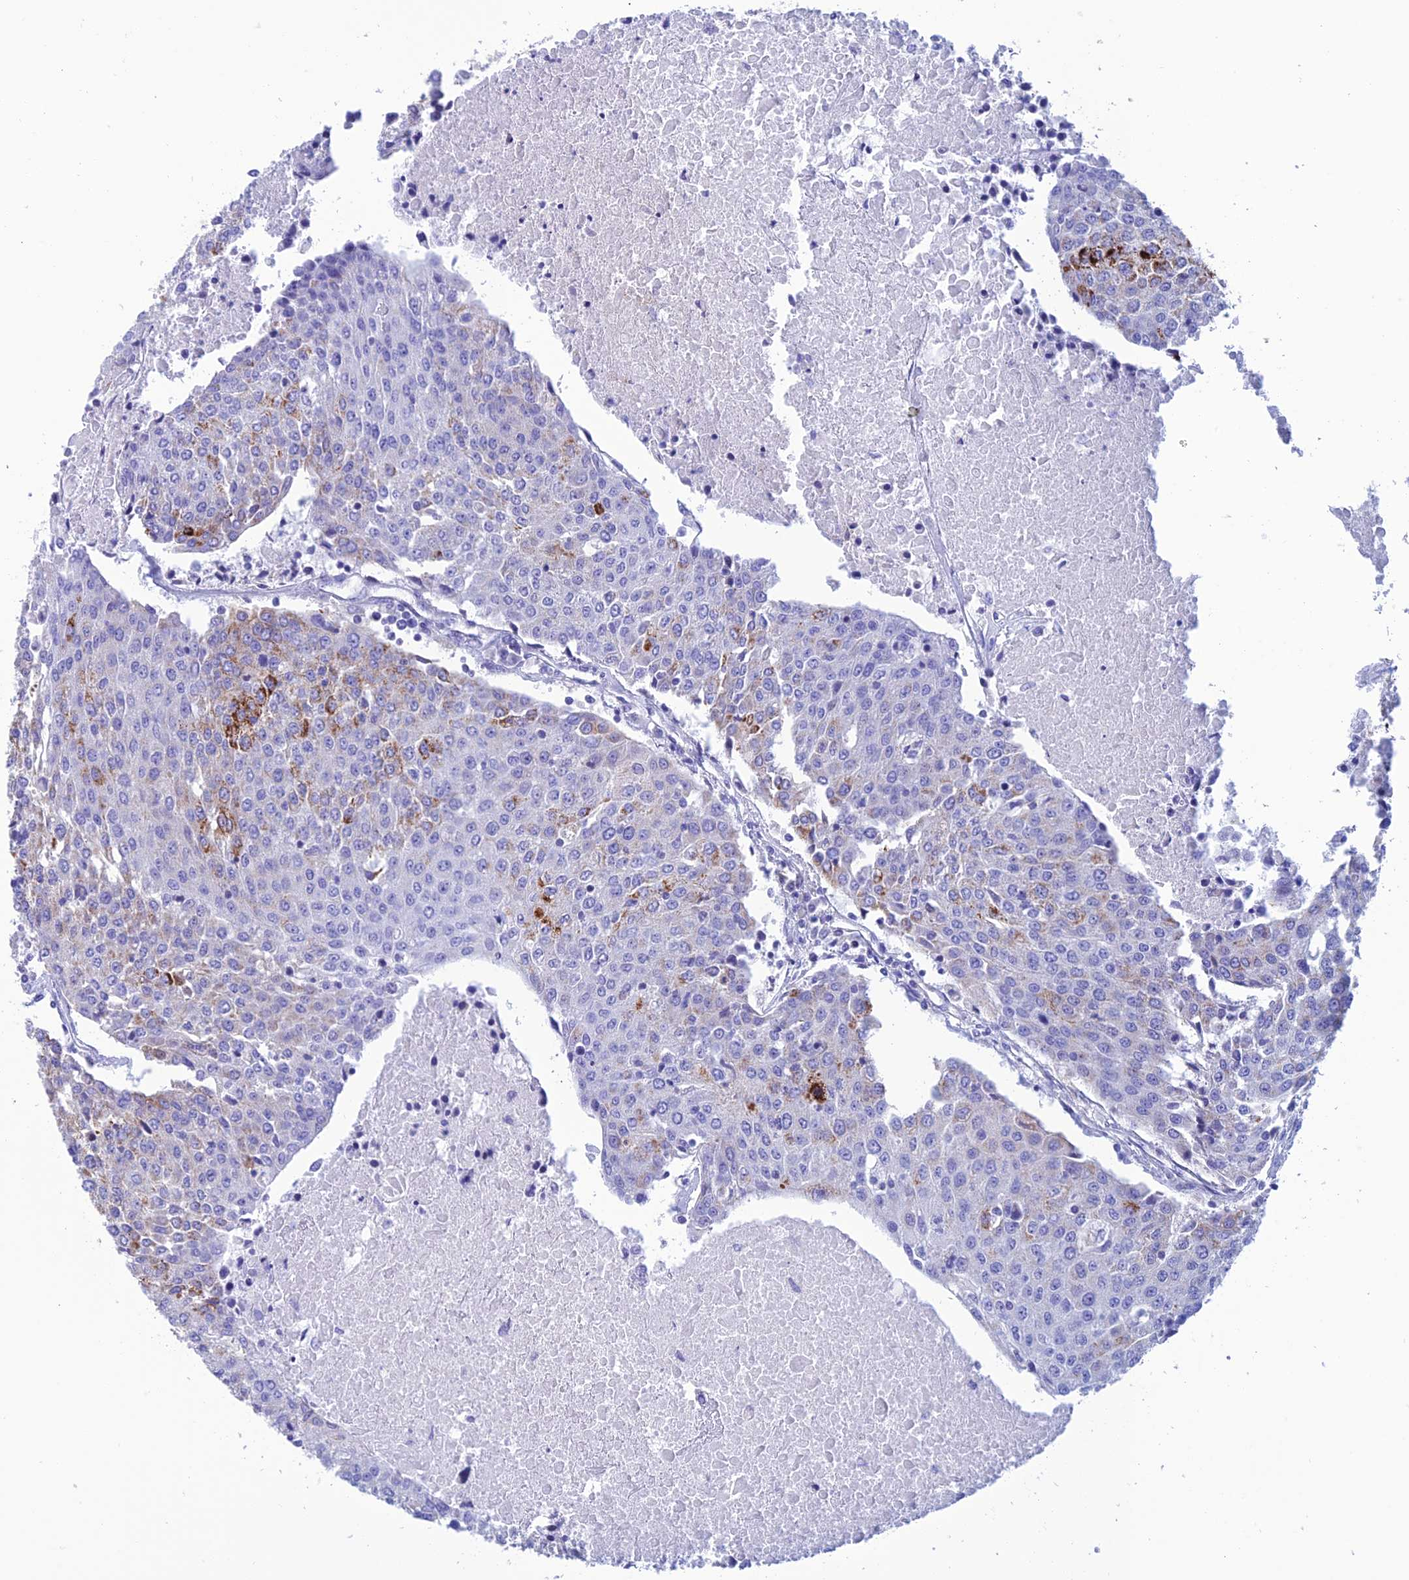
{"staining": {"intensity": "strong", "quantity": "<25%", "location": "cytoplasmic/membranous"}, "tissue": "urothelial cancer", "cell_type": "Tumor cells", "image_type": "cancer", "snomed": [{"axis": "morphology", "description": "Urothelial carcinoma, High grade"}, {"axis": "topography", "description": "Urinary bladder"}], "caption": "Human urothelial cancer stained for a protein (brown) reveals strong cytoplasmic/membranous positive expression in about <25% of tumor cells.", "gene": "NXPE4", "patient": {"sex": "female", "age": 85}}